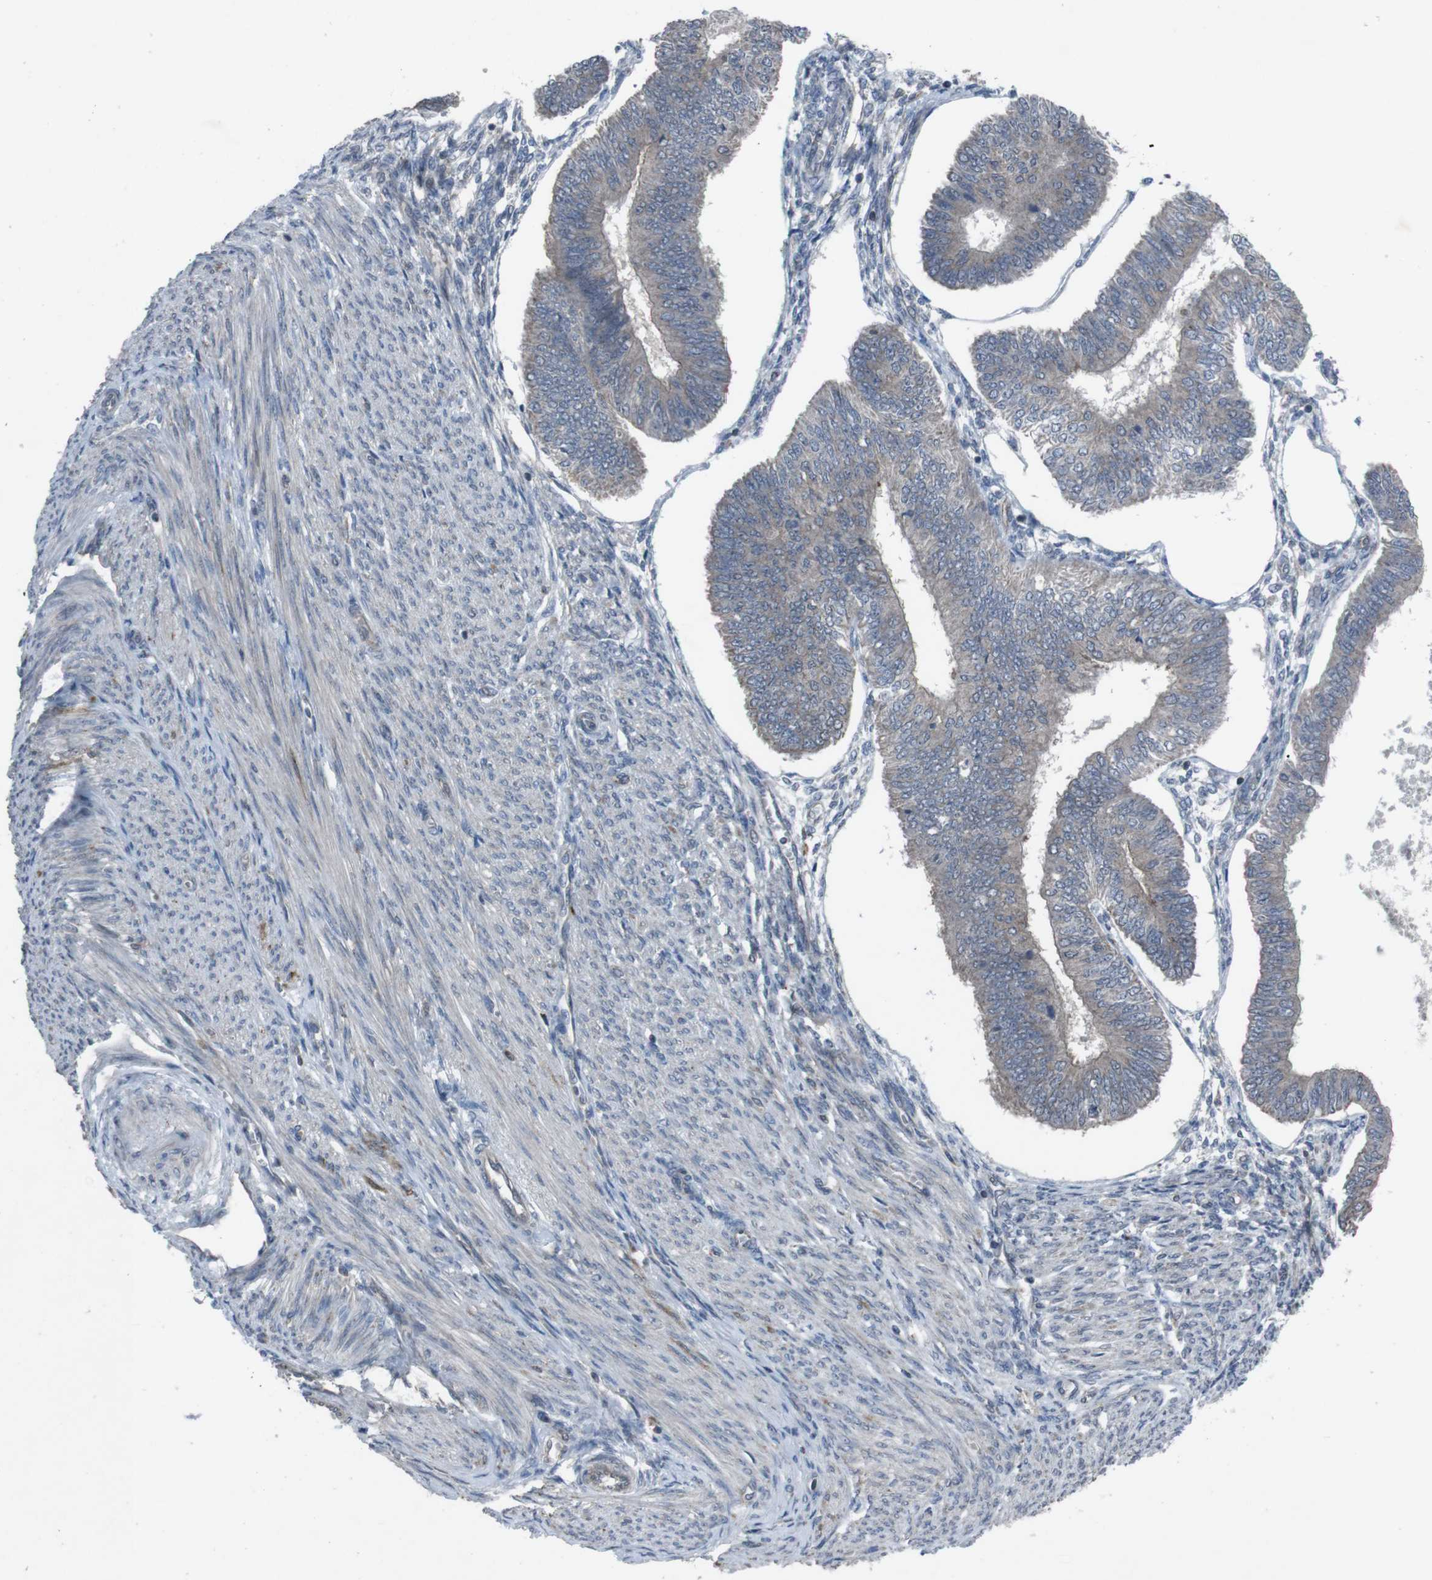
{"staining": {"intensity": "weak", "quantity": ">75%", "location": "cytoplasmic/membranous"}, "tissue": "endometrial cancer", "cell_type": "Tumor cells", "image_type": "cancer", "snomed": [{"axis": "morphology", "description": "Adenocarcinoma, NOS"}, {"axis": "topography", "description": "Endometrium"}], "caption": "Weak cytoplasmic/membranous staining for a protein is appreciated in approximately >75% of tumor cells of adenocarcinoma (endometrial) using immunohistochemistry (IHC).", "gene": "EFNA5", "patient": {"sex": "female", "age": 58}}